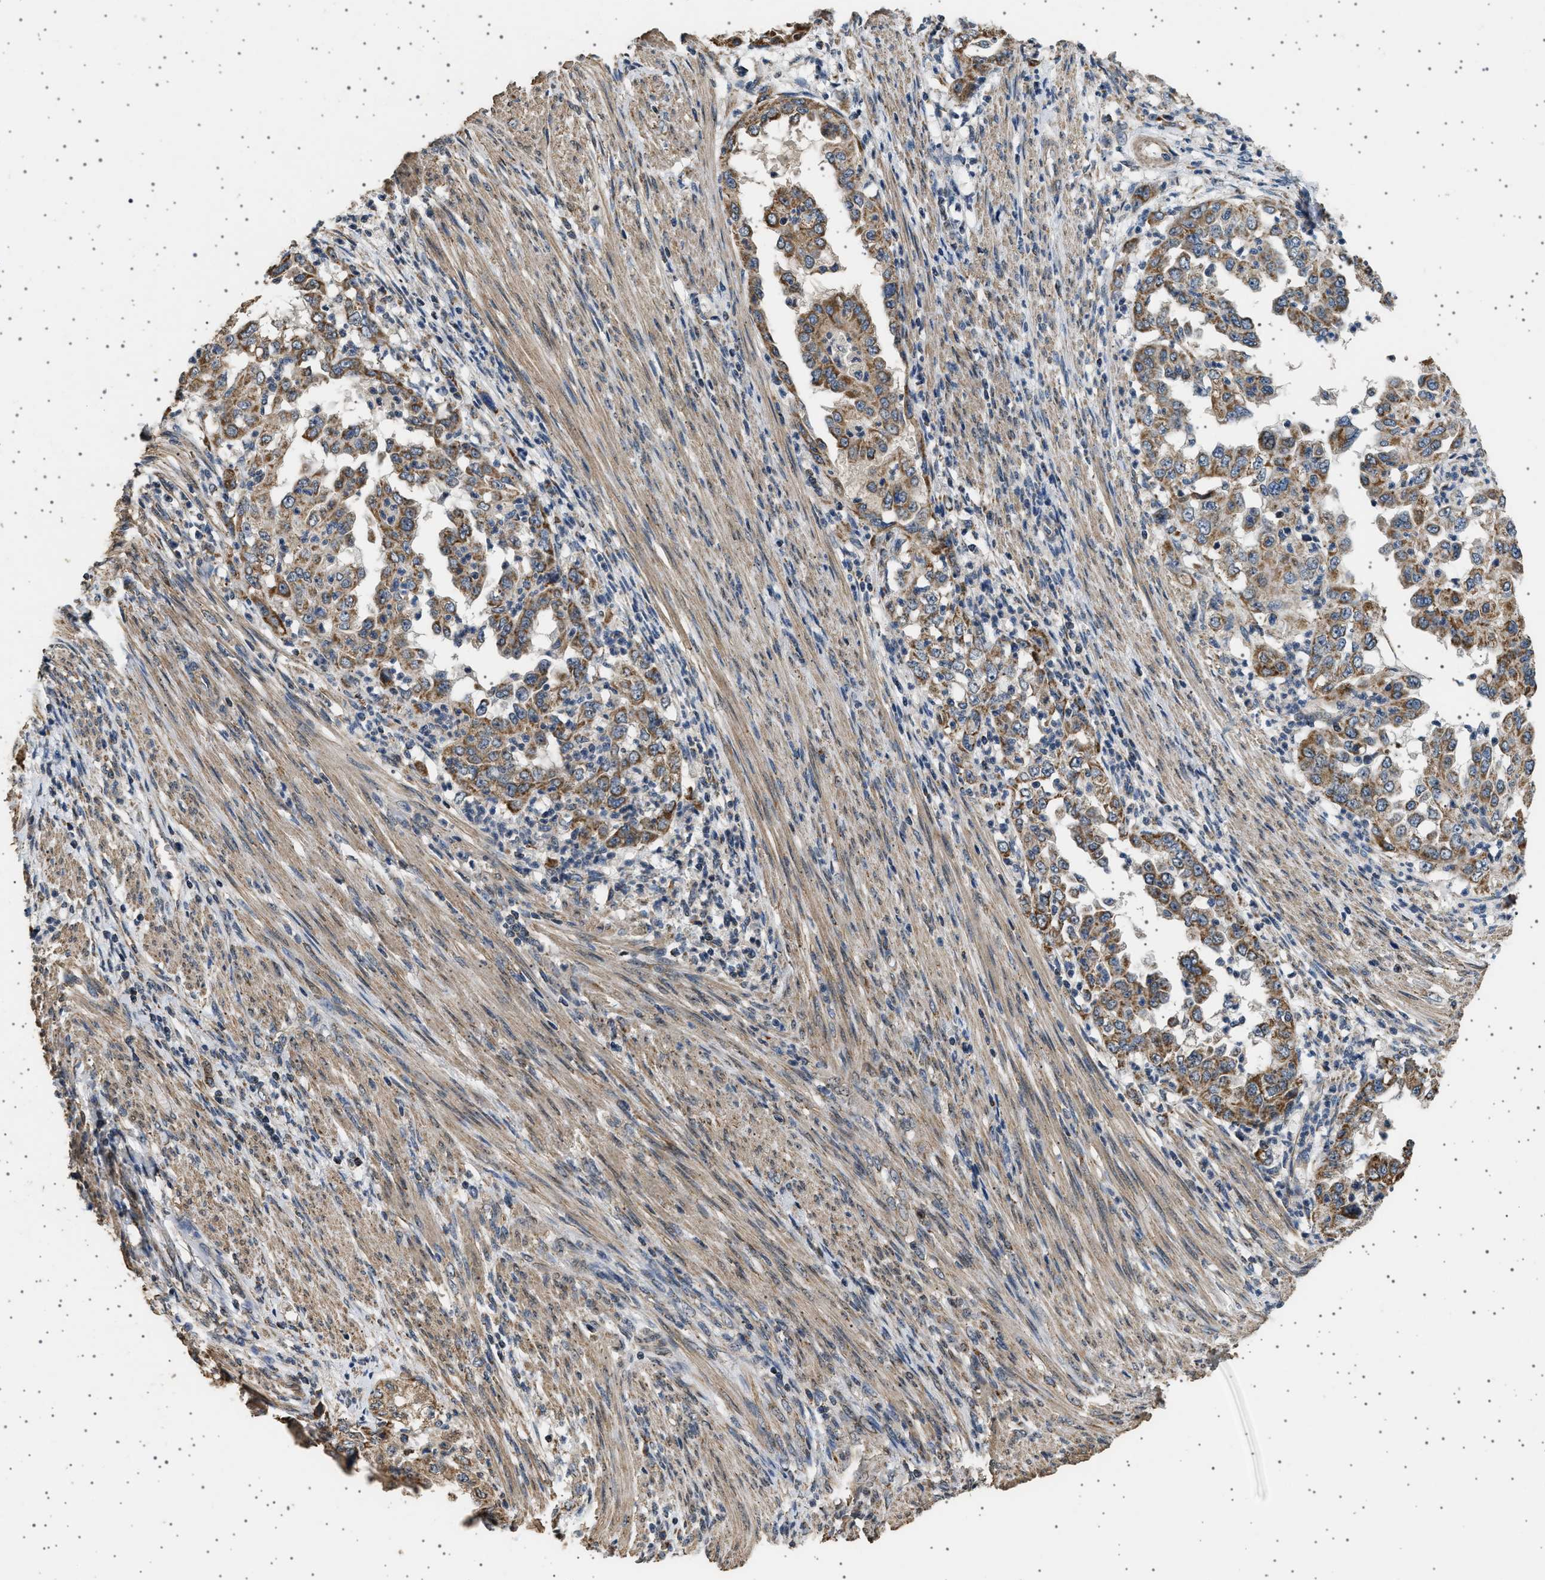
{"staining": {"intensity": "moderate", "quantity": ">75%", "location": "cytoplasmic/membranous"}, "tissue": "endometrial cancer", "cell_type": "Tumor cells", "image_type": "cancer", "snomed": [{"axis": "morphology", "description": "Adenocarcinoma, NOS"}, {"axis": "topography", "description": "Endometrium"}], "caption": "Brown immunohistochemical staining in human endometrial cancer demonstrates moderate cytoplasmic/membranous expression in about >75% of tumor cells. (DAB IHC, brown staining for protein, blue staining for nuclei).", "gene": "KCNA4", "patient": {"sex": "female", "age": 85}}